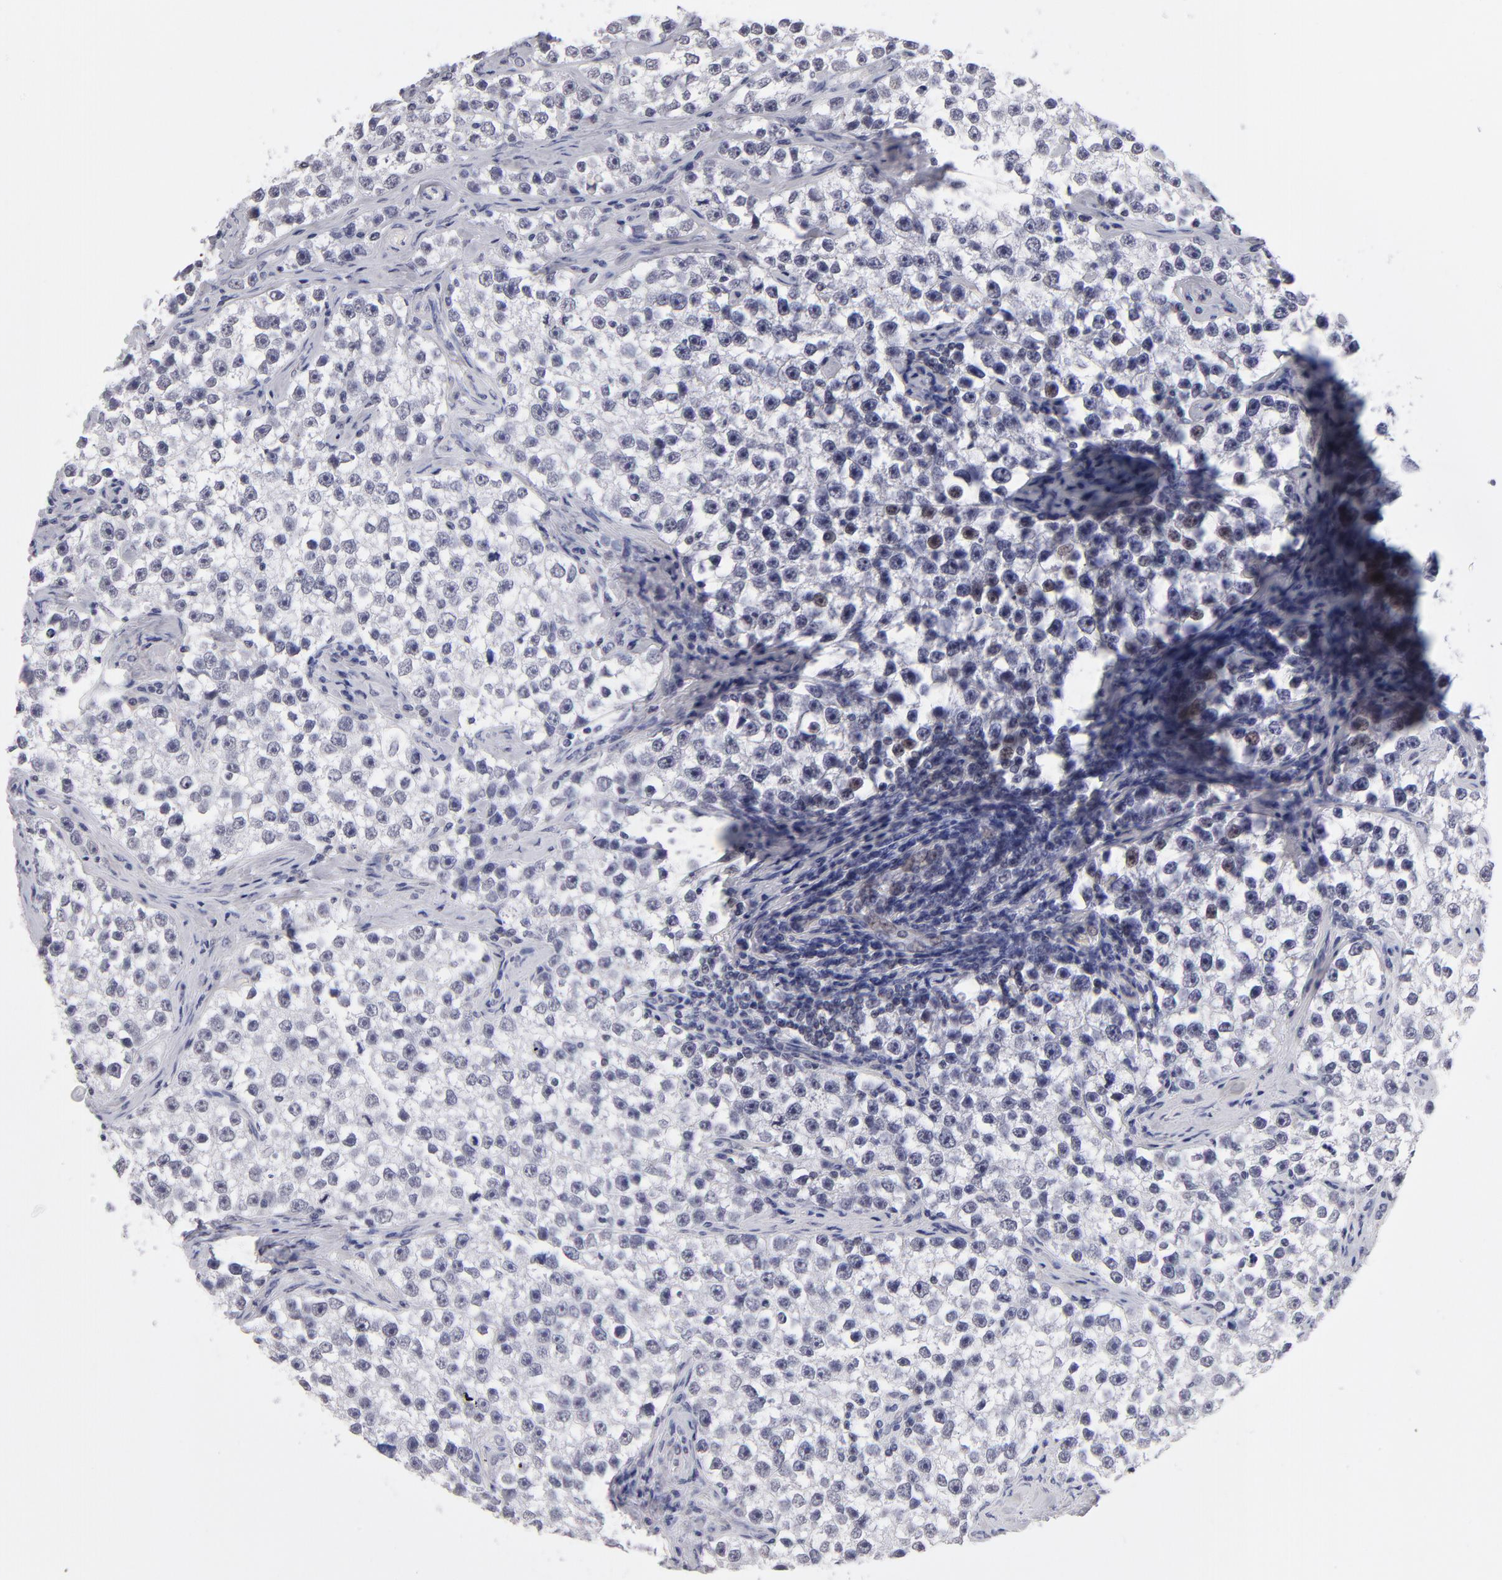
{"staining": {"intensity": "weak", "quantity": "<25%", "location": "nuclear"}, "tissue": "testis cancer", "cell_type": "Tumor cells", "image_type": "cancer", "snomed": [{"axis": "morphology", "description": "Seminoma, NOS"}, {"axis": "topography", "description": "Testis"}], "caption": "Immunohistochemistry histopathology image of neoplastic tissue: testis seminoma stained with DAB (3,3'-diaminobenzidine) demonstrates no significant protein staining in tumor cells.", "gene": "TEX11", "patient": {"sex": "male", "age": 32}}